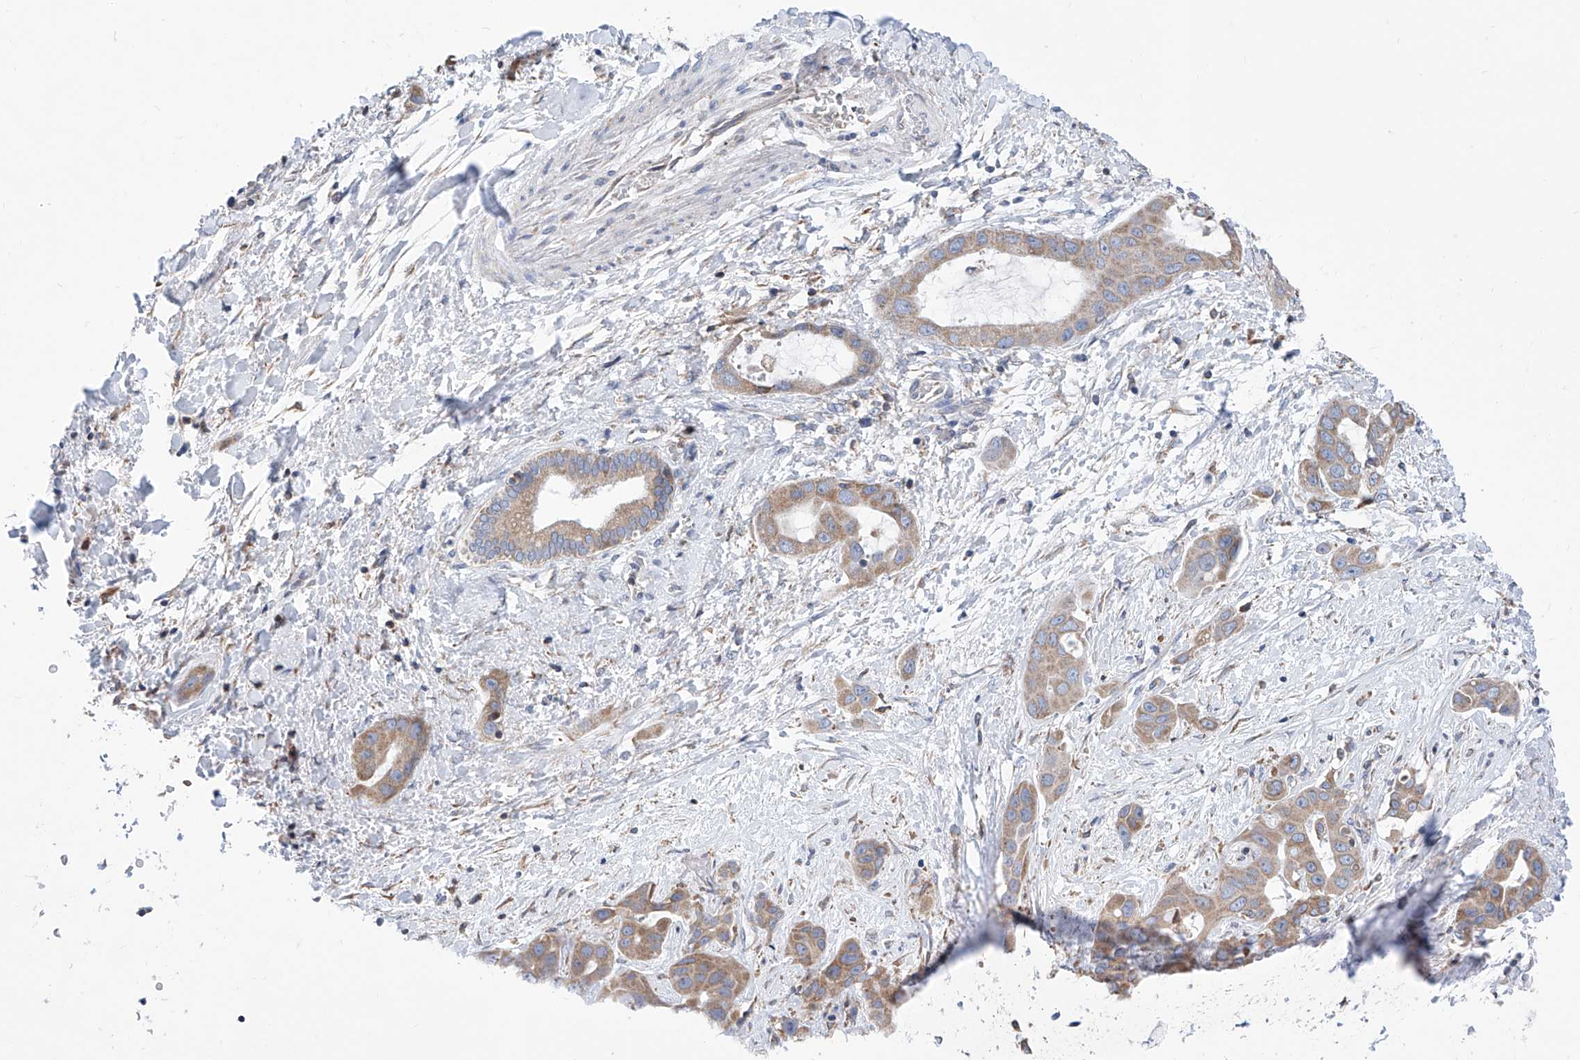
{"staining": {"intensity": "weak", "quantity": ">75%", "location": "cytoplasmic/membranous"}, "tissue": "liver cancer", "cell_type": "Tumor cells", "image_type": "cancer", "snomed": [{"axis": "morphology", "description": "Cholangiocarcinoma"}, {"axis": "topography", "description": "Liver"}], "caption": "Protein expression analysis of human liver cancer (cholangiocarcinoma) reveals weak cytoplasmic/membranous staining in approximately >75% of tumor cells.", "gene": "MAD2L1", "patient": {"sex": "female", "age": 52}}